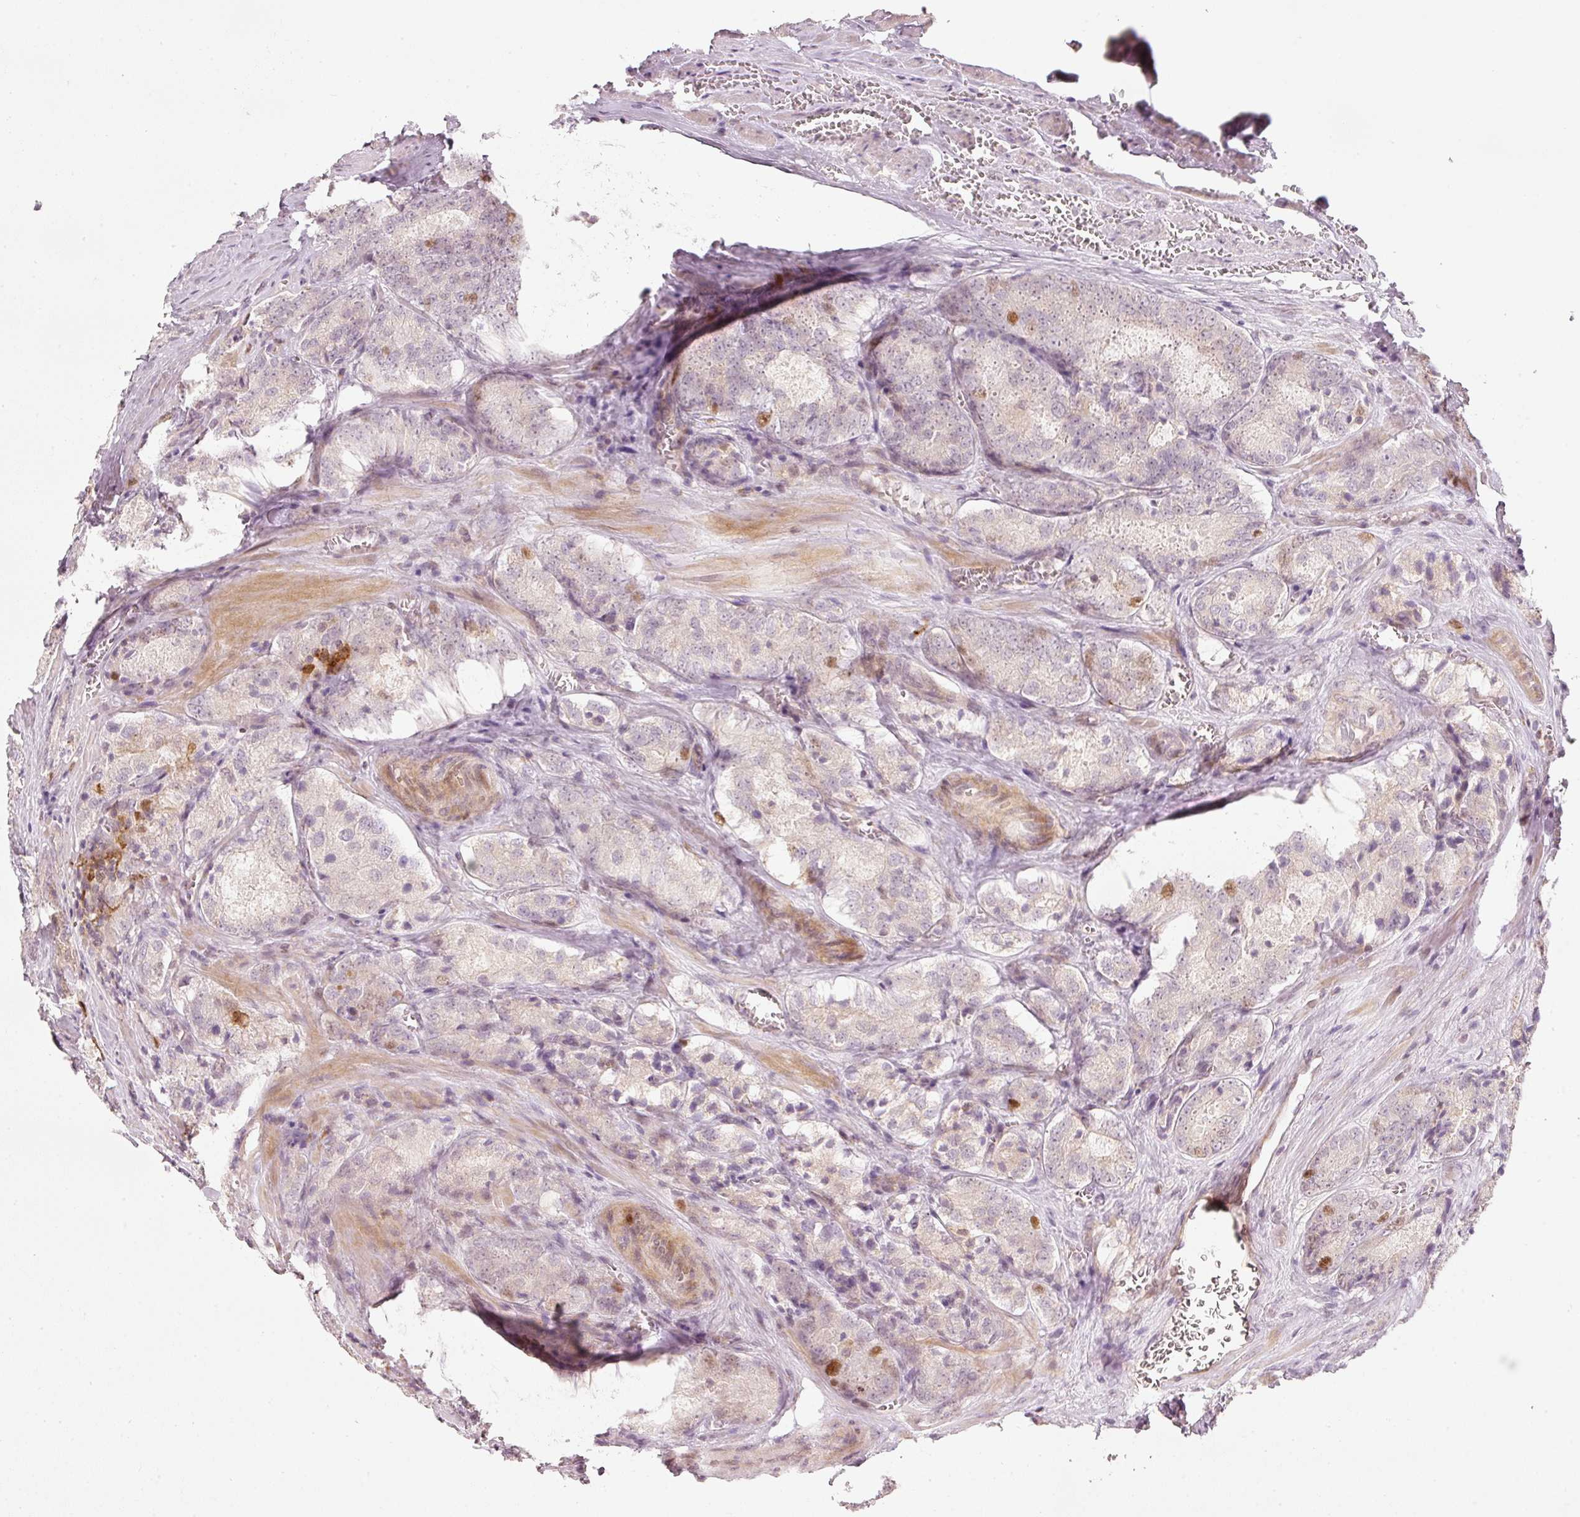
{"staining": {"intensity": "negative", "quantity": "none", "location": "none"}, "tissue": "prostate cancer", "cell_type": "Tumor cells", "image_type": "cancer", "snomed": [{"axis": "morphology", "description": "Adenocarcinoma, Low grade"}, {"axis": "topography", "description": "Prostate"}], "caption": "Immunohistochemistry (IHC) of human prostate cancer (low-grade adenocarcinoma) reveals no positivity in tumor cells.", "gene": "TREX2", "patient": {"sex": "male", "age": 68}}